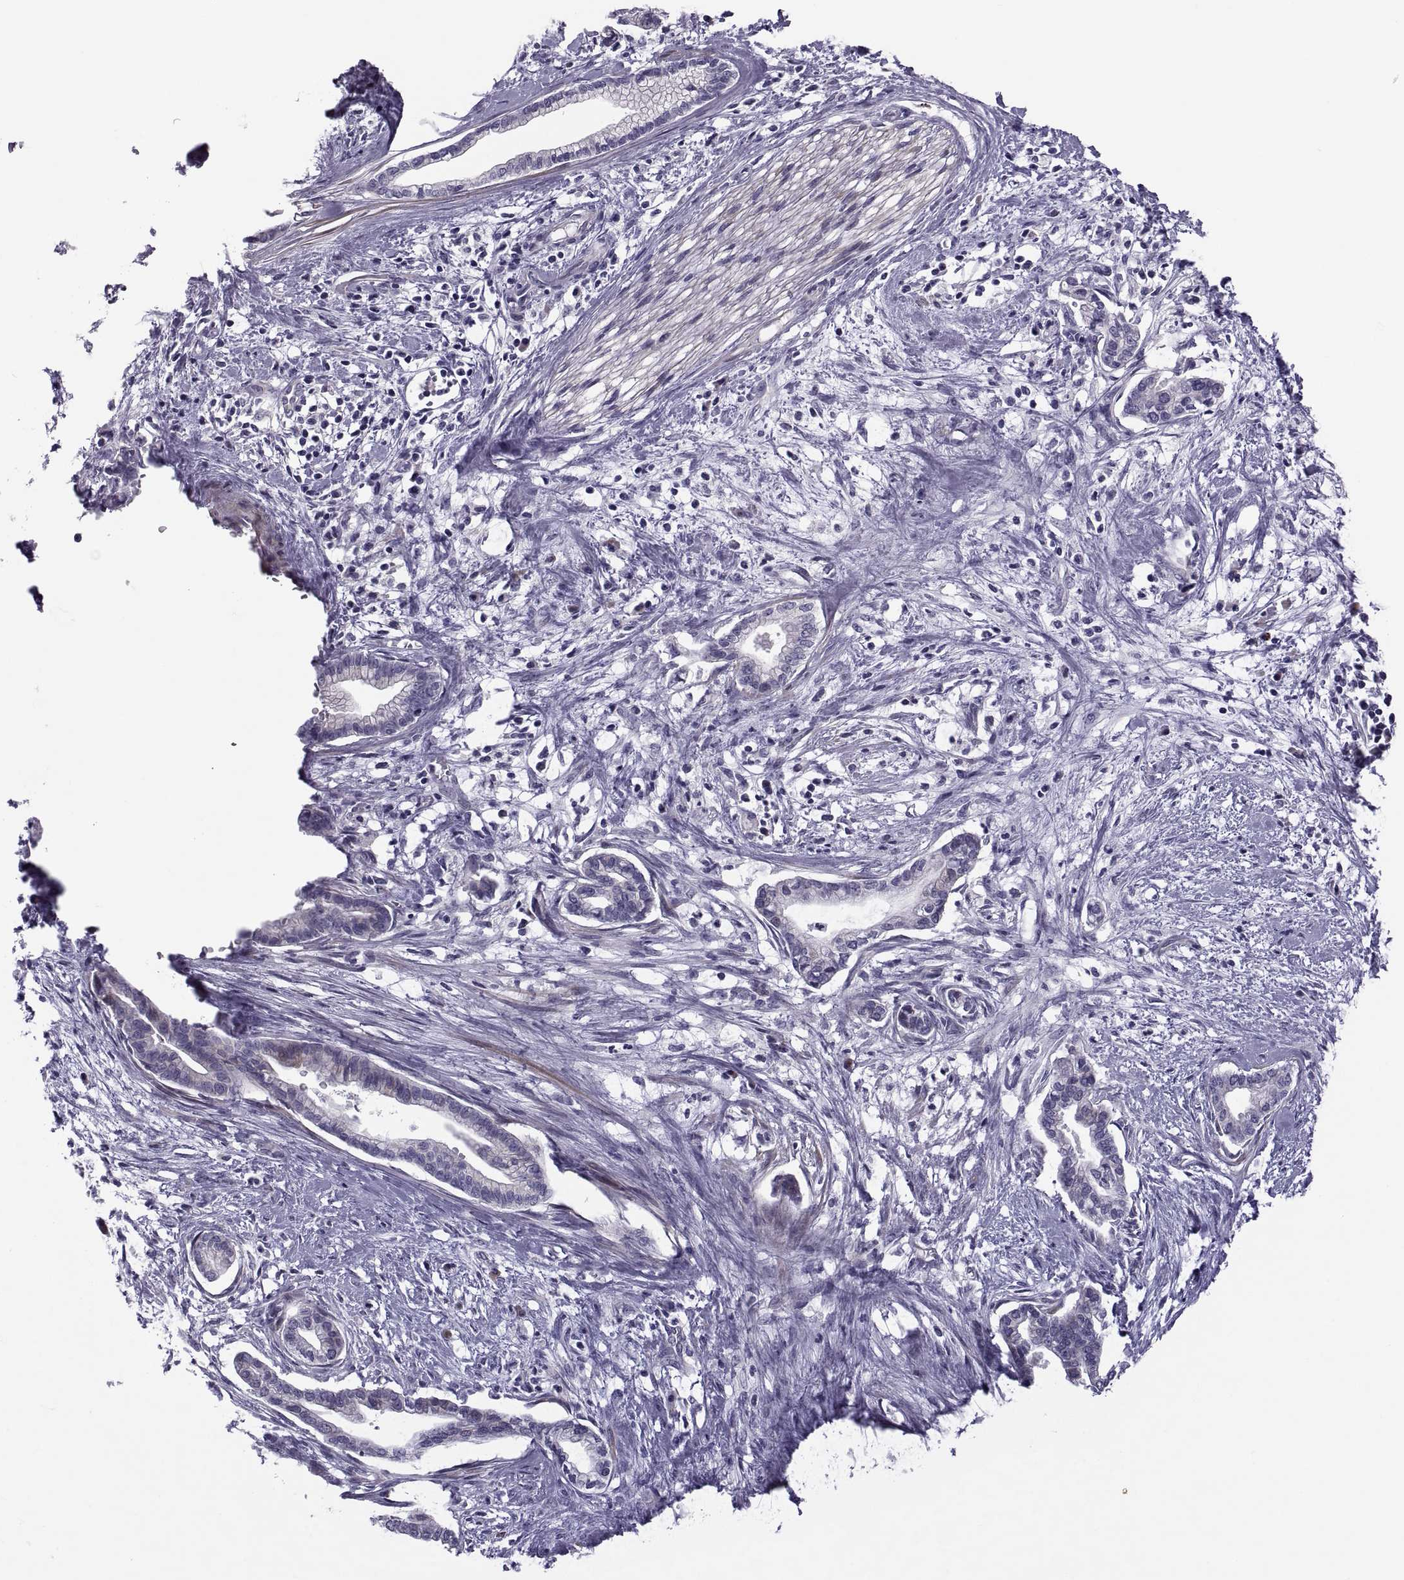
{"staining": {"intensity": "negative", "quantity": "none", "location": "none"}, "tissue": "cervical cancer", "cell_type": "Tumor cells", "image_type": "cancer", "snomed": [{"axis": "morphology", "description": "Adenocarcinoma, NOS"}, {"axis": "topography", "description": "Cervix"}], "caption": "An image of human cervical adenocarcinoma is negative for staining in tumor cells.", "gene": "TMEM158", "patient": {"sex": "female", "age": 62}}